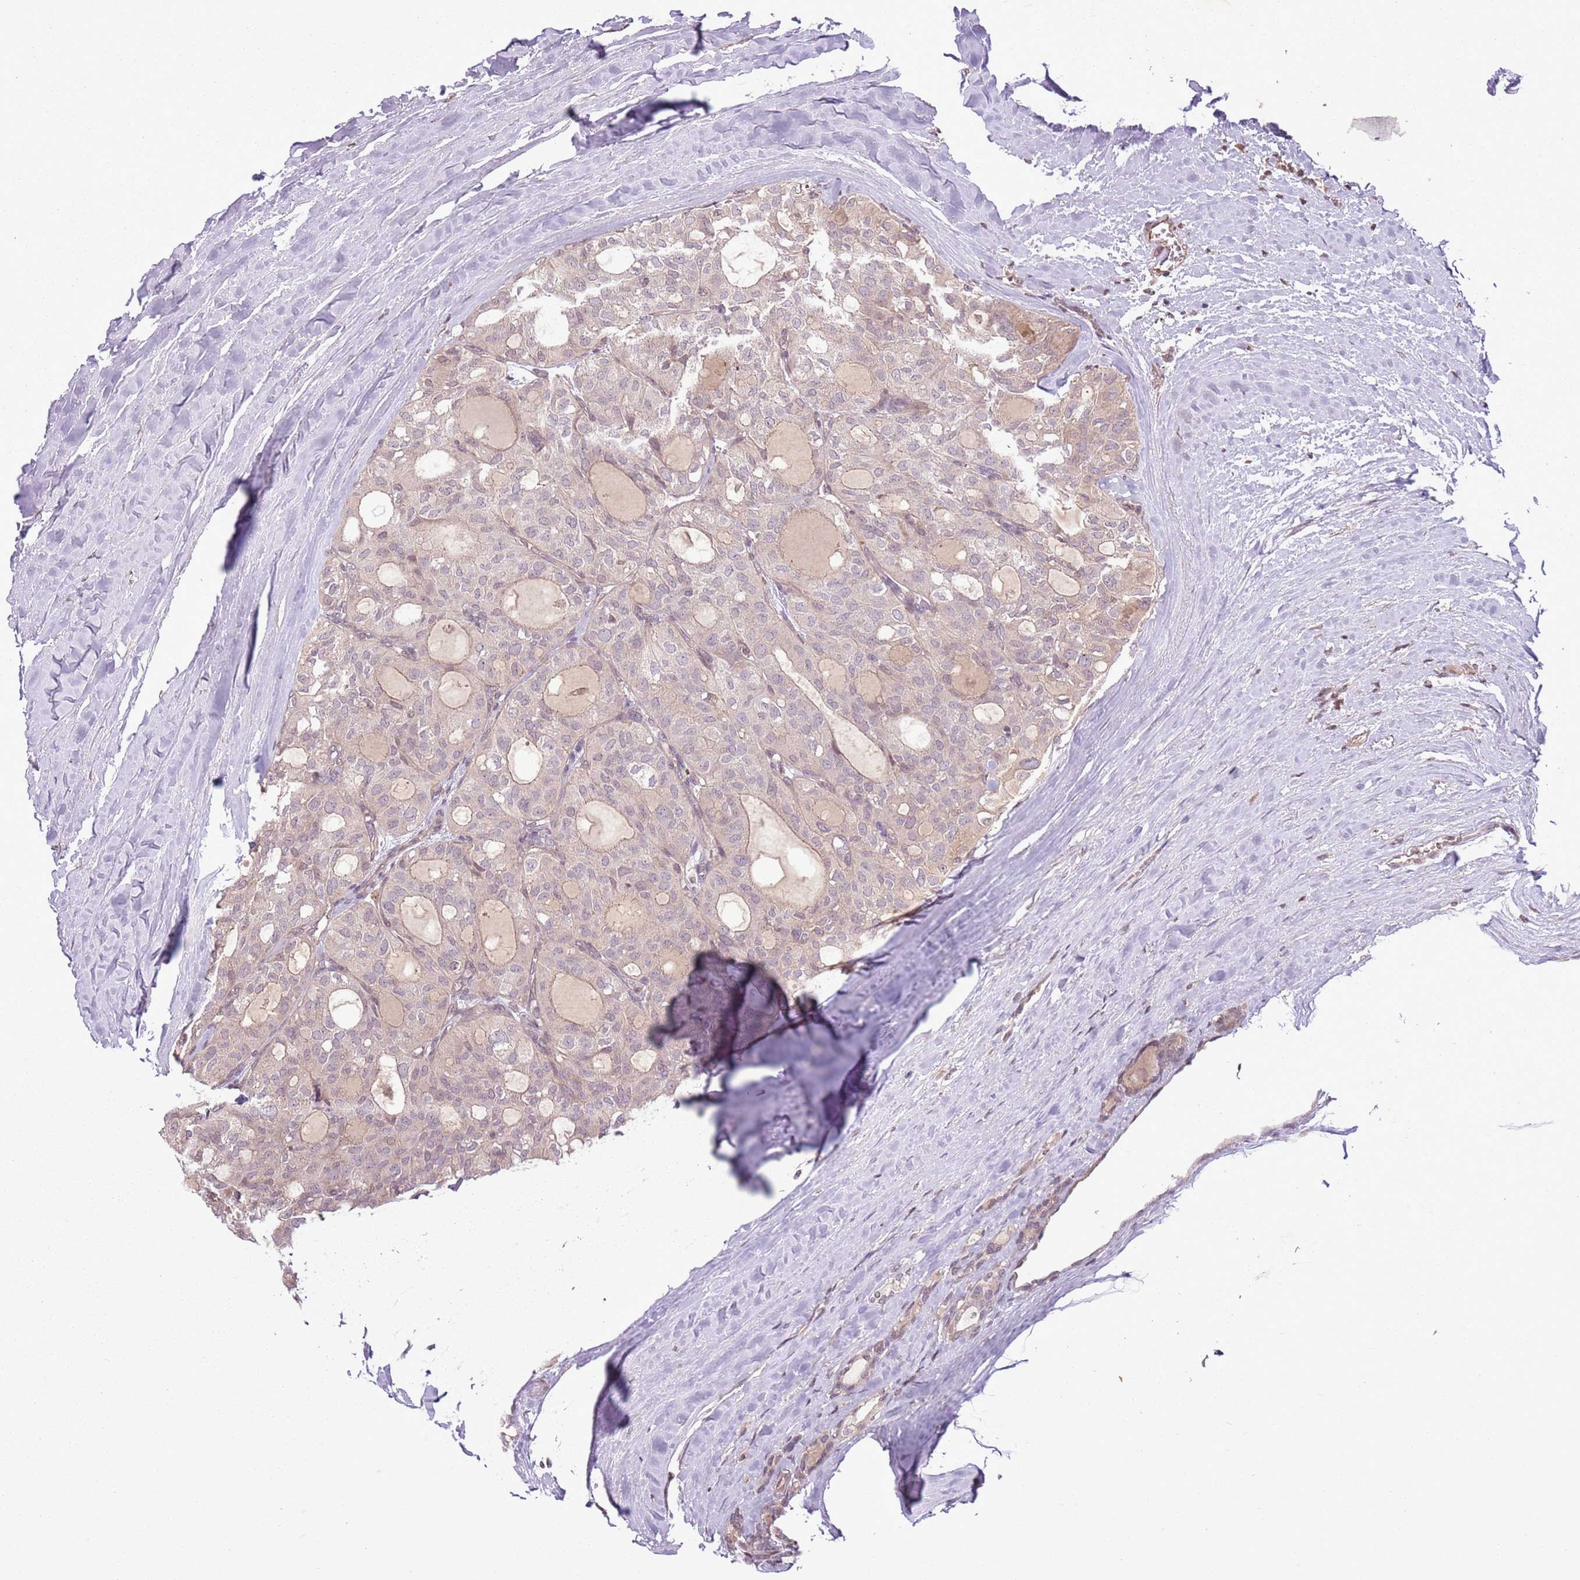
{"staining": {"intensity": "weak", "quantity": "25%-75%", "location": "cytoplasmic/membranous"}, "tissue": "thyroid cancer", "cell_type": "Tumor cells", "image_type": "cancer", "snomed": [{"axis": "morphology", "description": "Follicular adenoma carcinoma, NOS"}, {"axis": "topography", "description": "Thyroid gland"}], "caption": "An immunohistochemistry image of tumor tissue is shown. Protein staining in brown shows weak cytoplasmic/membranous positivity in thyroid cancer (follicular adenoma carcinoma) within tumor cells. (DAB (3,3'-diaminobenzidine) = brown stain, brightfield microscopy at high magnification).", "gene": "CAPN9", "patient": {"sex": "male", "age": 75}}